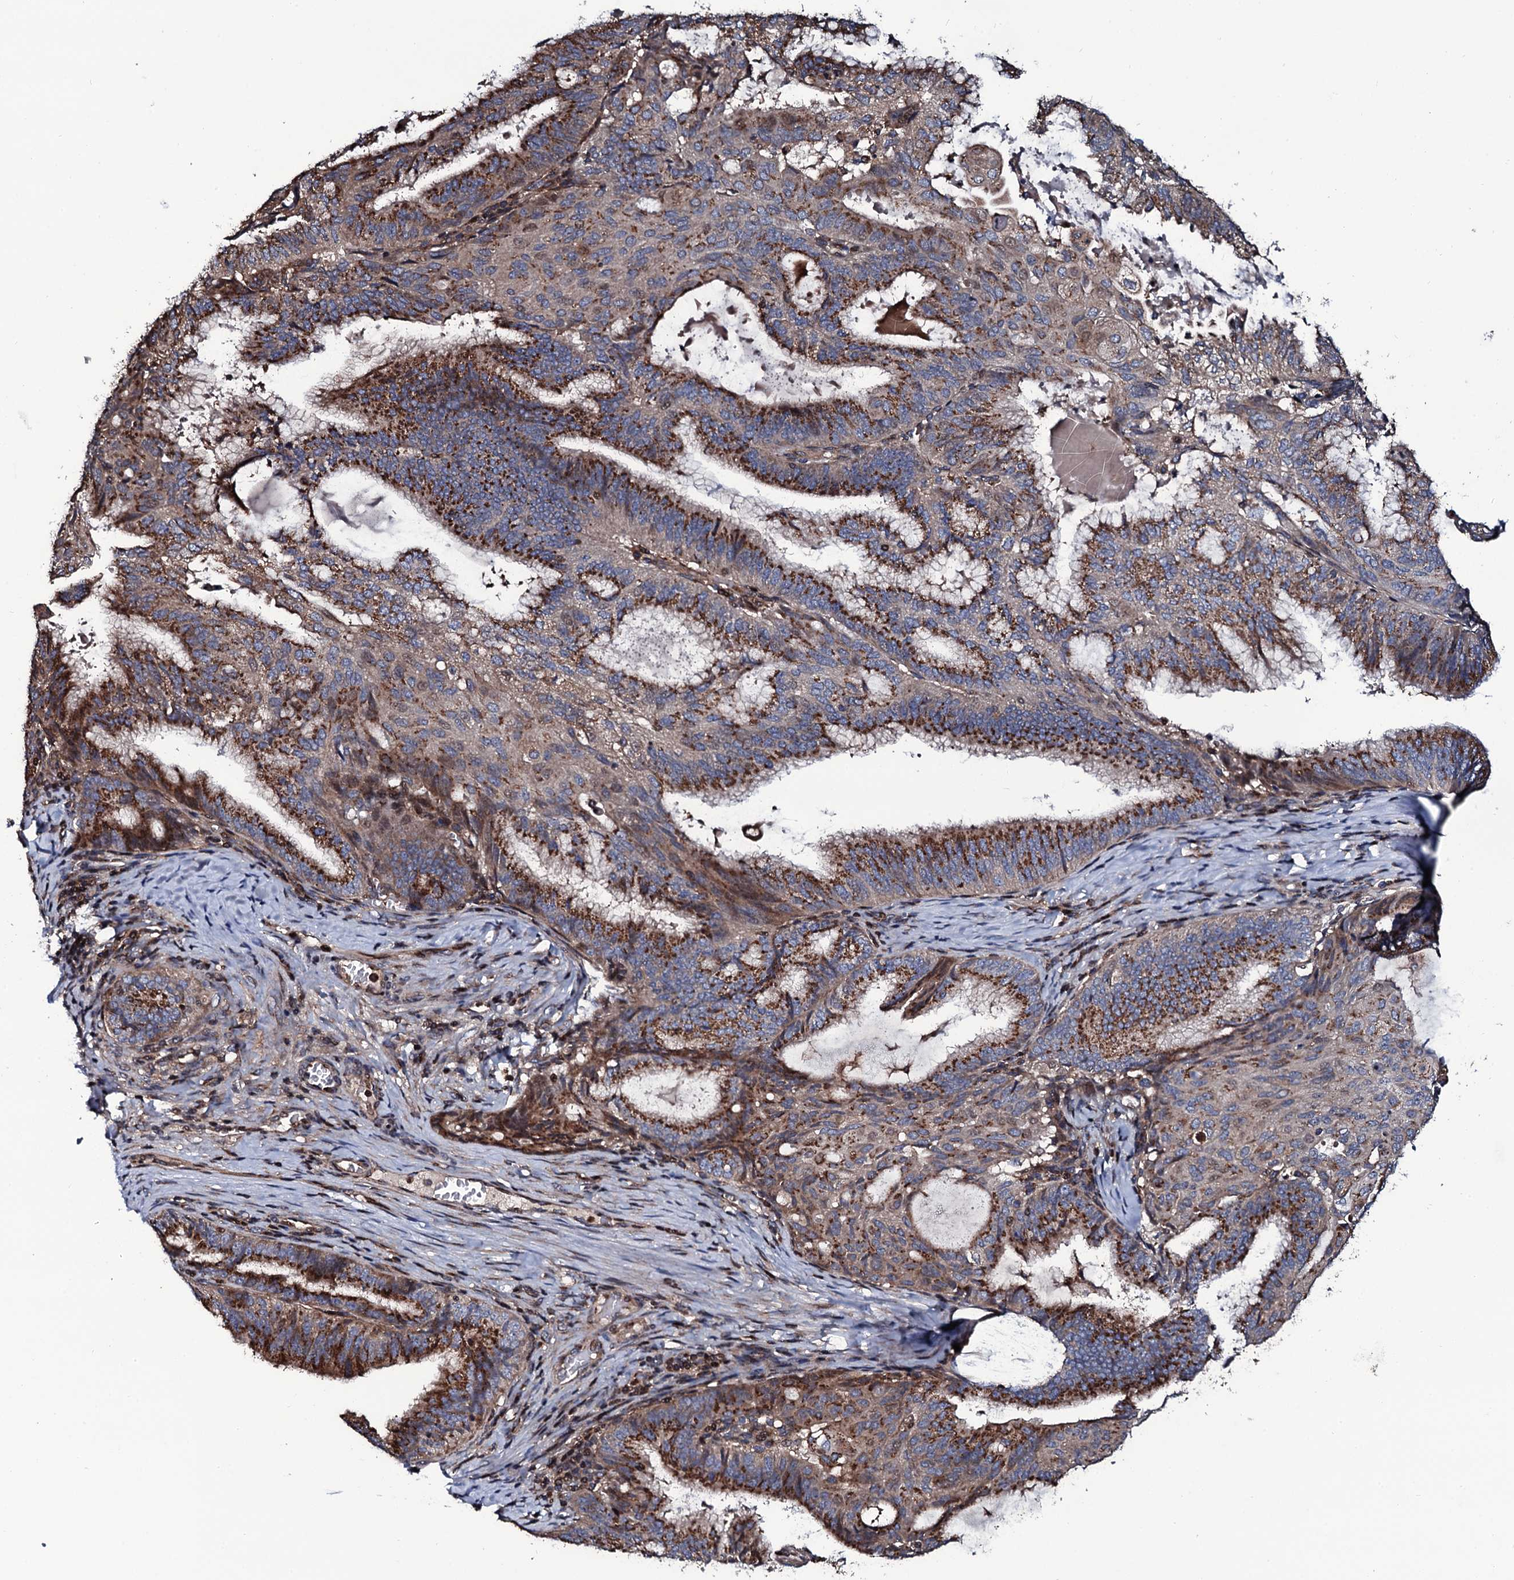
{"staining": {"intensity": "strong", "quantity": "25%-75%", "location": "cytoplasmic/membranous"}, "tissue": "endometrial cancer", "cell_type": "Tumor cells", "image_type": "cancer", "snomed": [{"axis": "morphology", "description": "Adenocarcinoma, NOS"}, {"axis": "topography", "description": "Endometrium"}], "caption": "About 25%-75% of tumor cells in human adenocarcinoma (endometrial) display strong cytoplasmic/membranous protein expression as visualized by brown immunohistochemical staining.", "gene": "PLET1", "patient": {"sex": "female", "age": 49}}